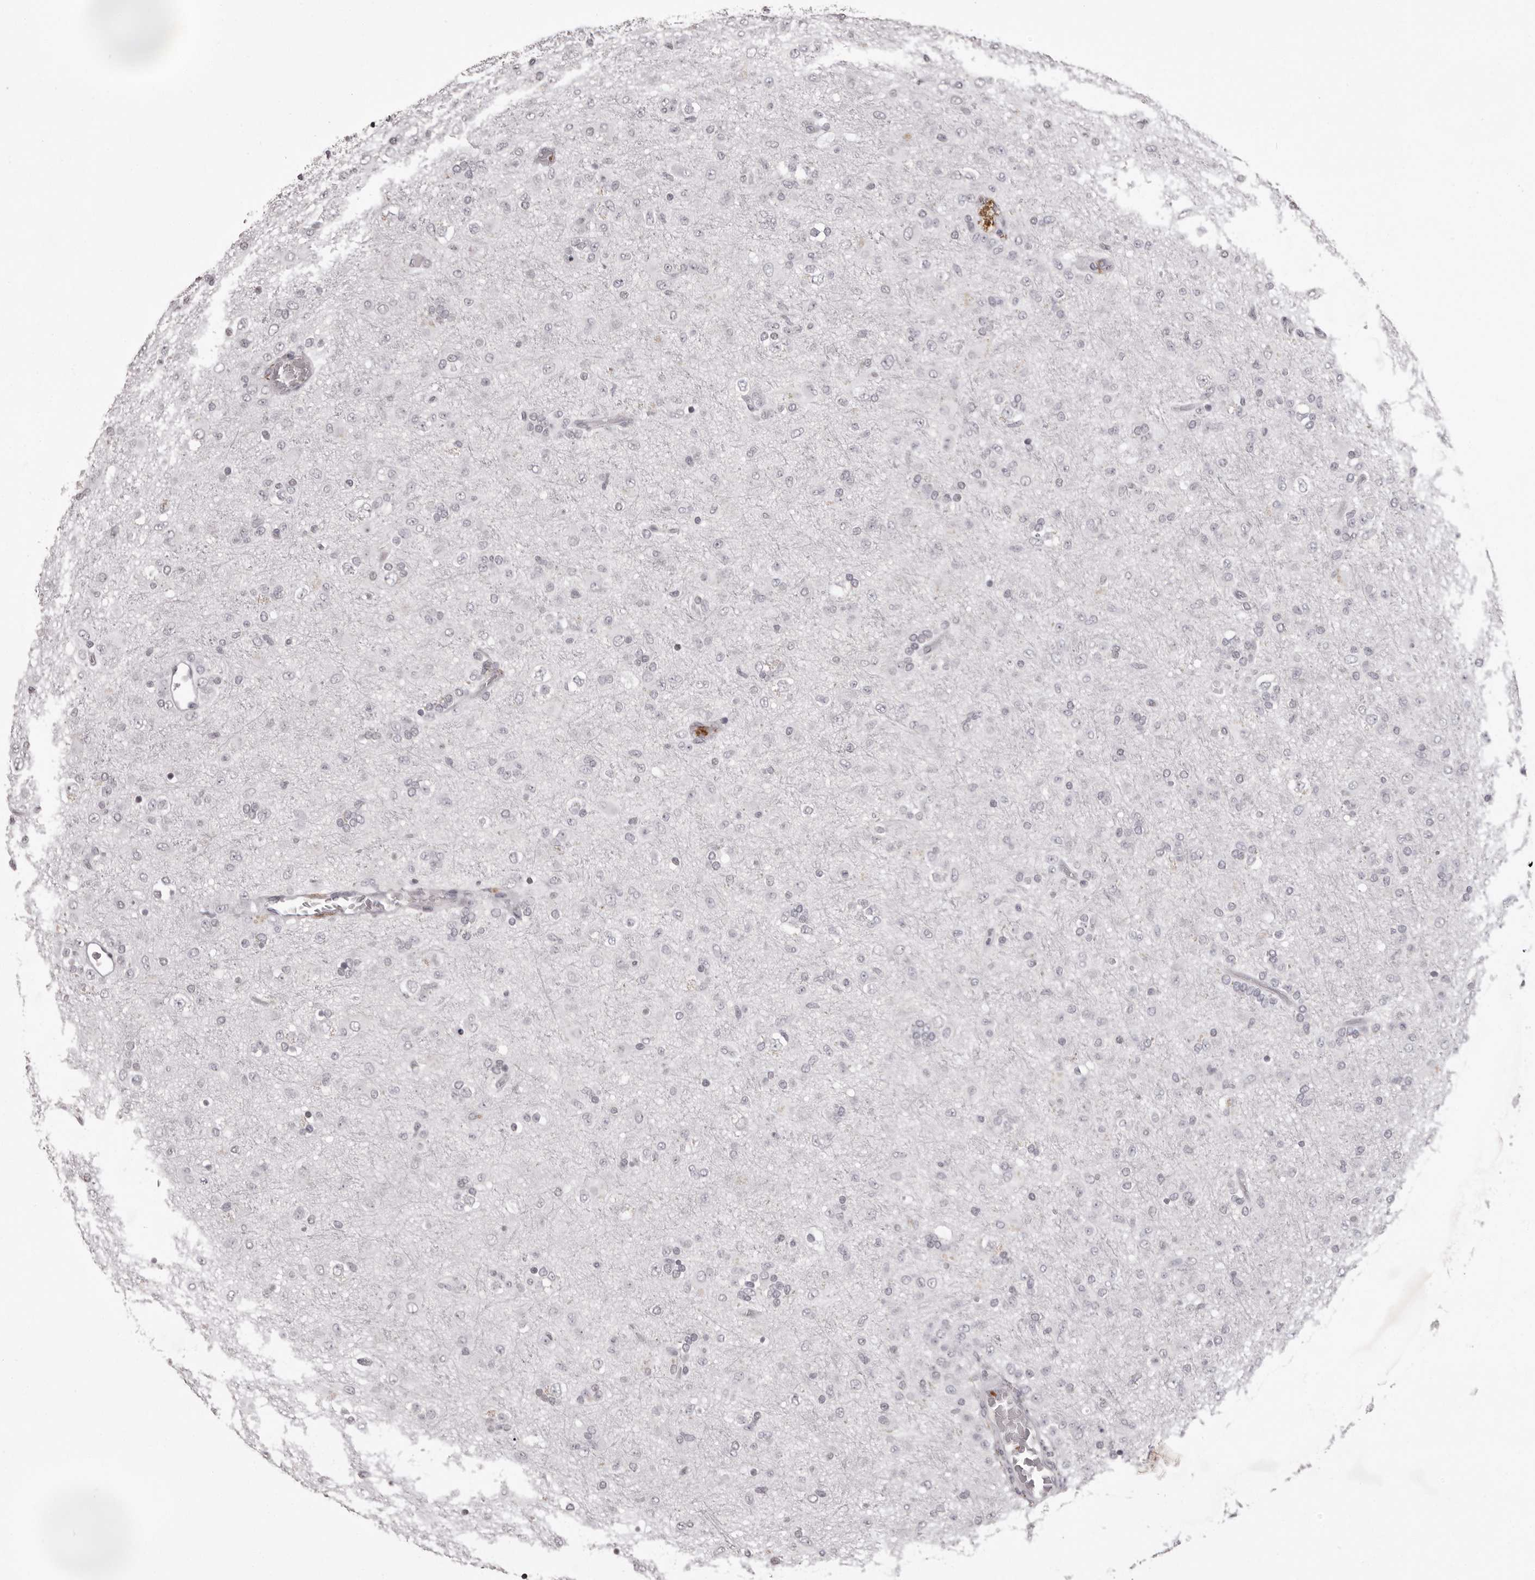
{"staining": {"intensity": "negative", "quantity": "none", "location": "none"}, "tissue": "glioma", "cell_type": "Tumor cells", "image_type": "cancer", "snomed": [{"axis": "morphology", "description": "Glioma, malignant, Low grade"}, {"axis": "topography", "description": "Brain"}], "caption": "Glioma stained for a protein using IHC reveals no positivity tumor cells.", "gene": "C8orf74", "patient": {"sex": "male", "age": 65}}